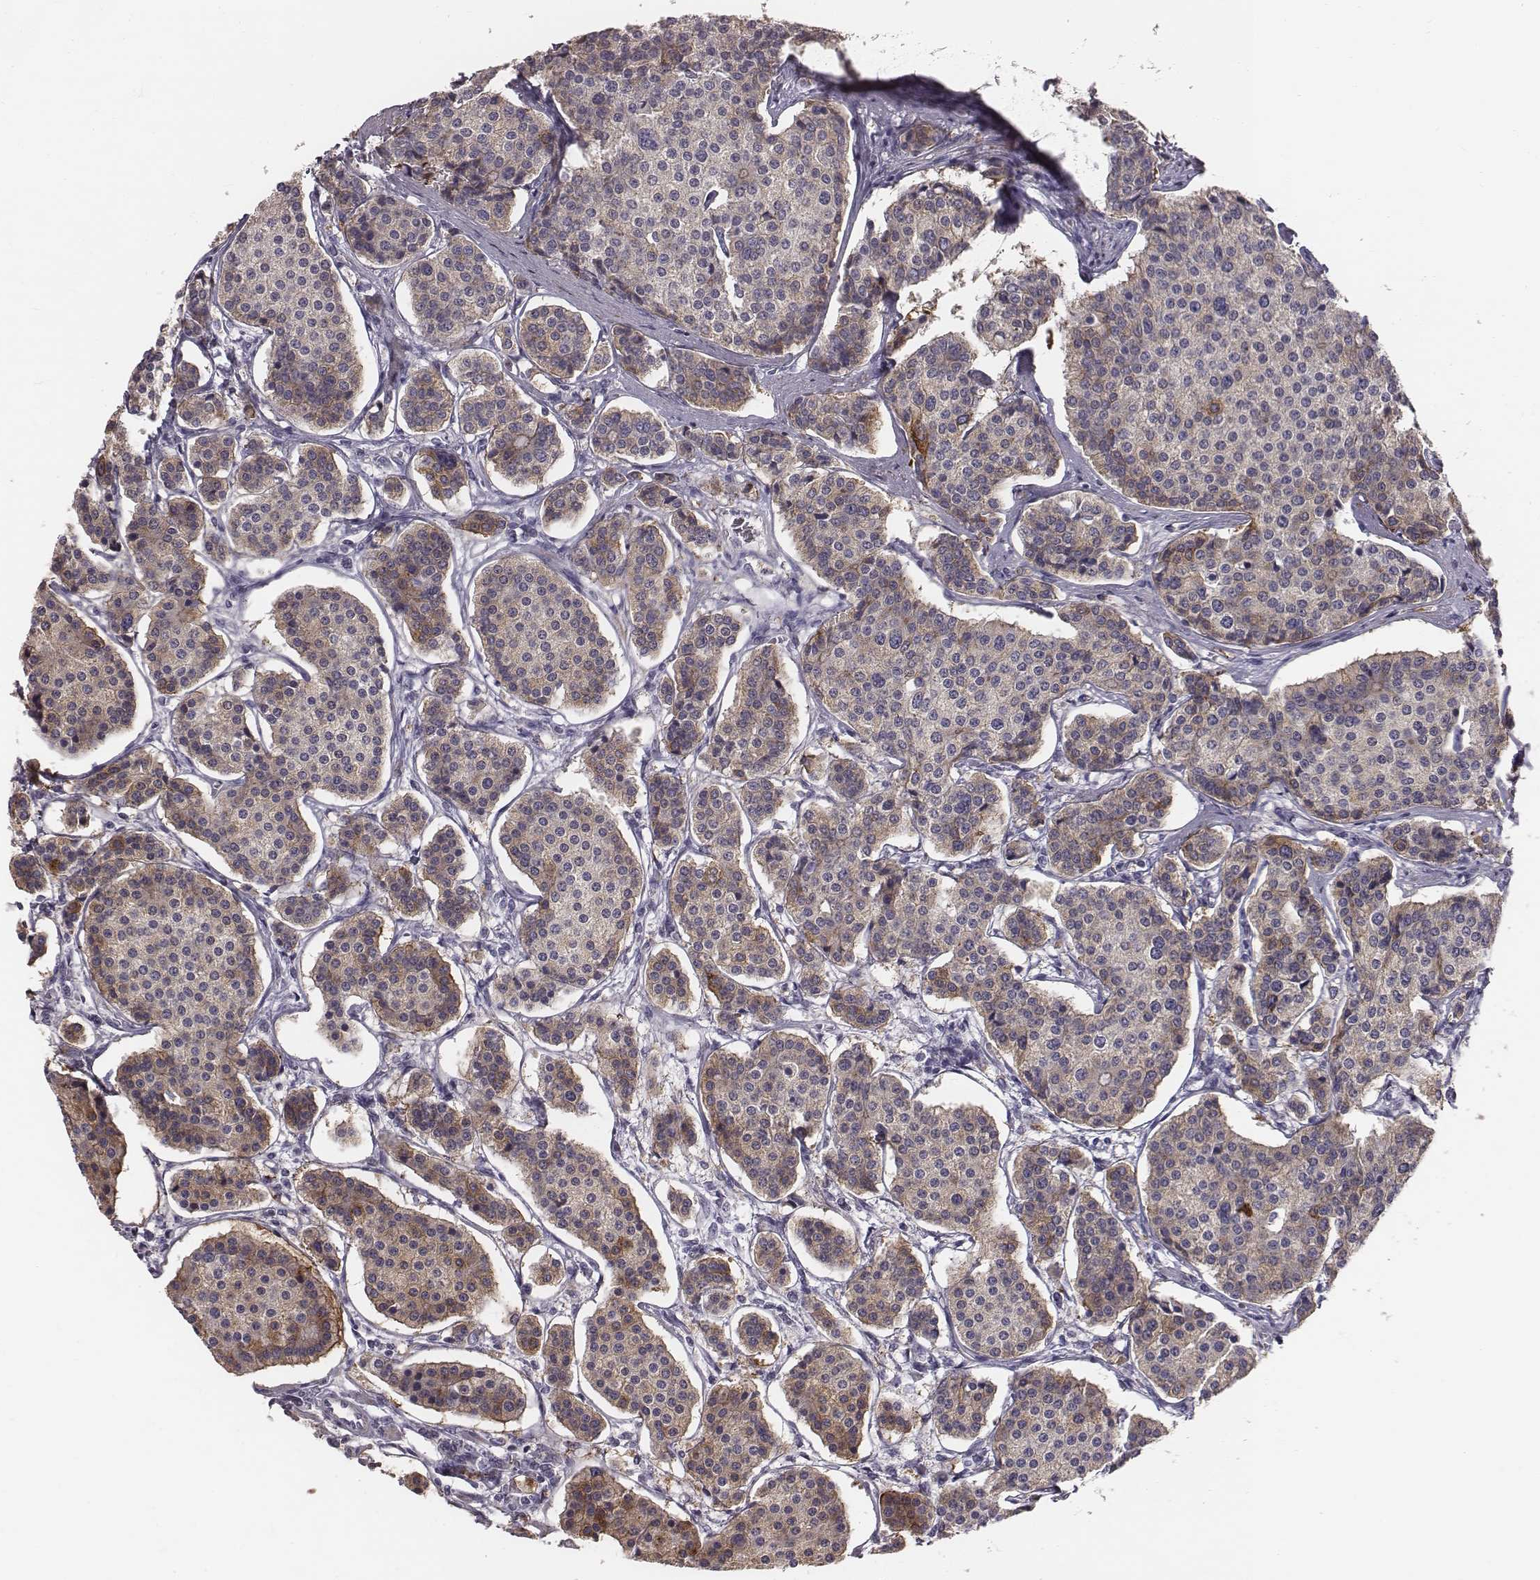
{"staining": {"intensity": "moderate", "quantity": "<25%", "location": "cytoplasmic/membranous"}, "tissue": "carcinoid", "cell_type": "Tumor cells", "image_type": "cancer", "snomed": [{"axis": "morphology", "description": "Carcinoid, malignant, NOS"}, {"axis": "topography", "description": "Small intestine"}], "caption": "IHC (DAB) staining of human carcinoid demonstrates moderate cytoplasmic/membranous protein positivity in about <25% of tumor cells. Using DAB (3,3'-diaminobenzidine) (brown) and hematoxylin (blue) stains, captured at high magnification using brightfield microscopy.", "gene": "PRKCZ", "patient": {"sex": "female", "age": 65}}